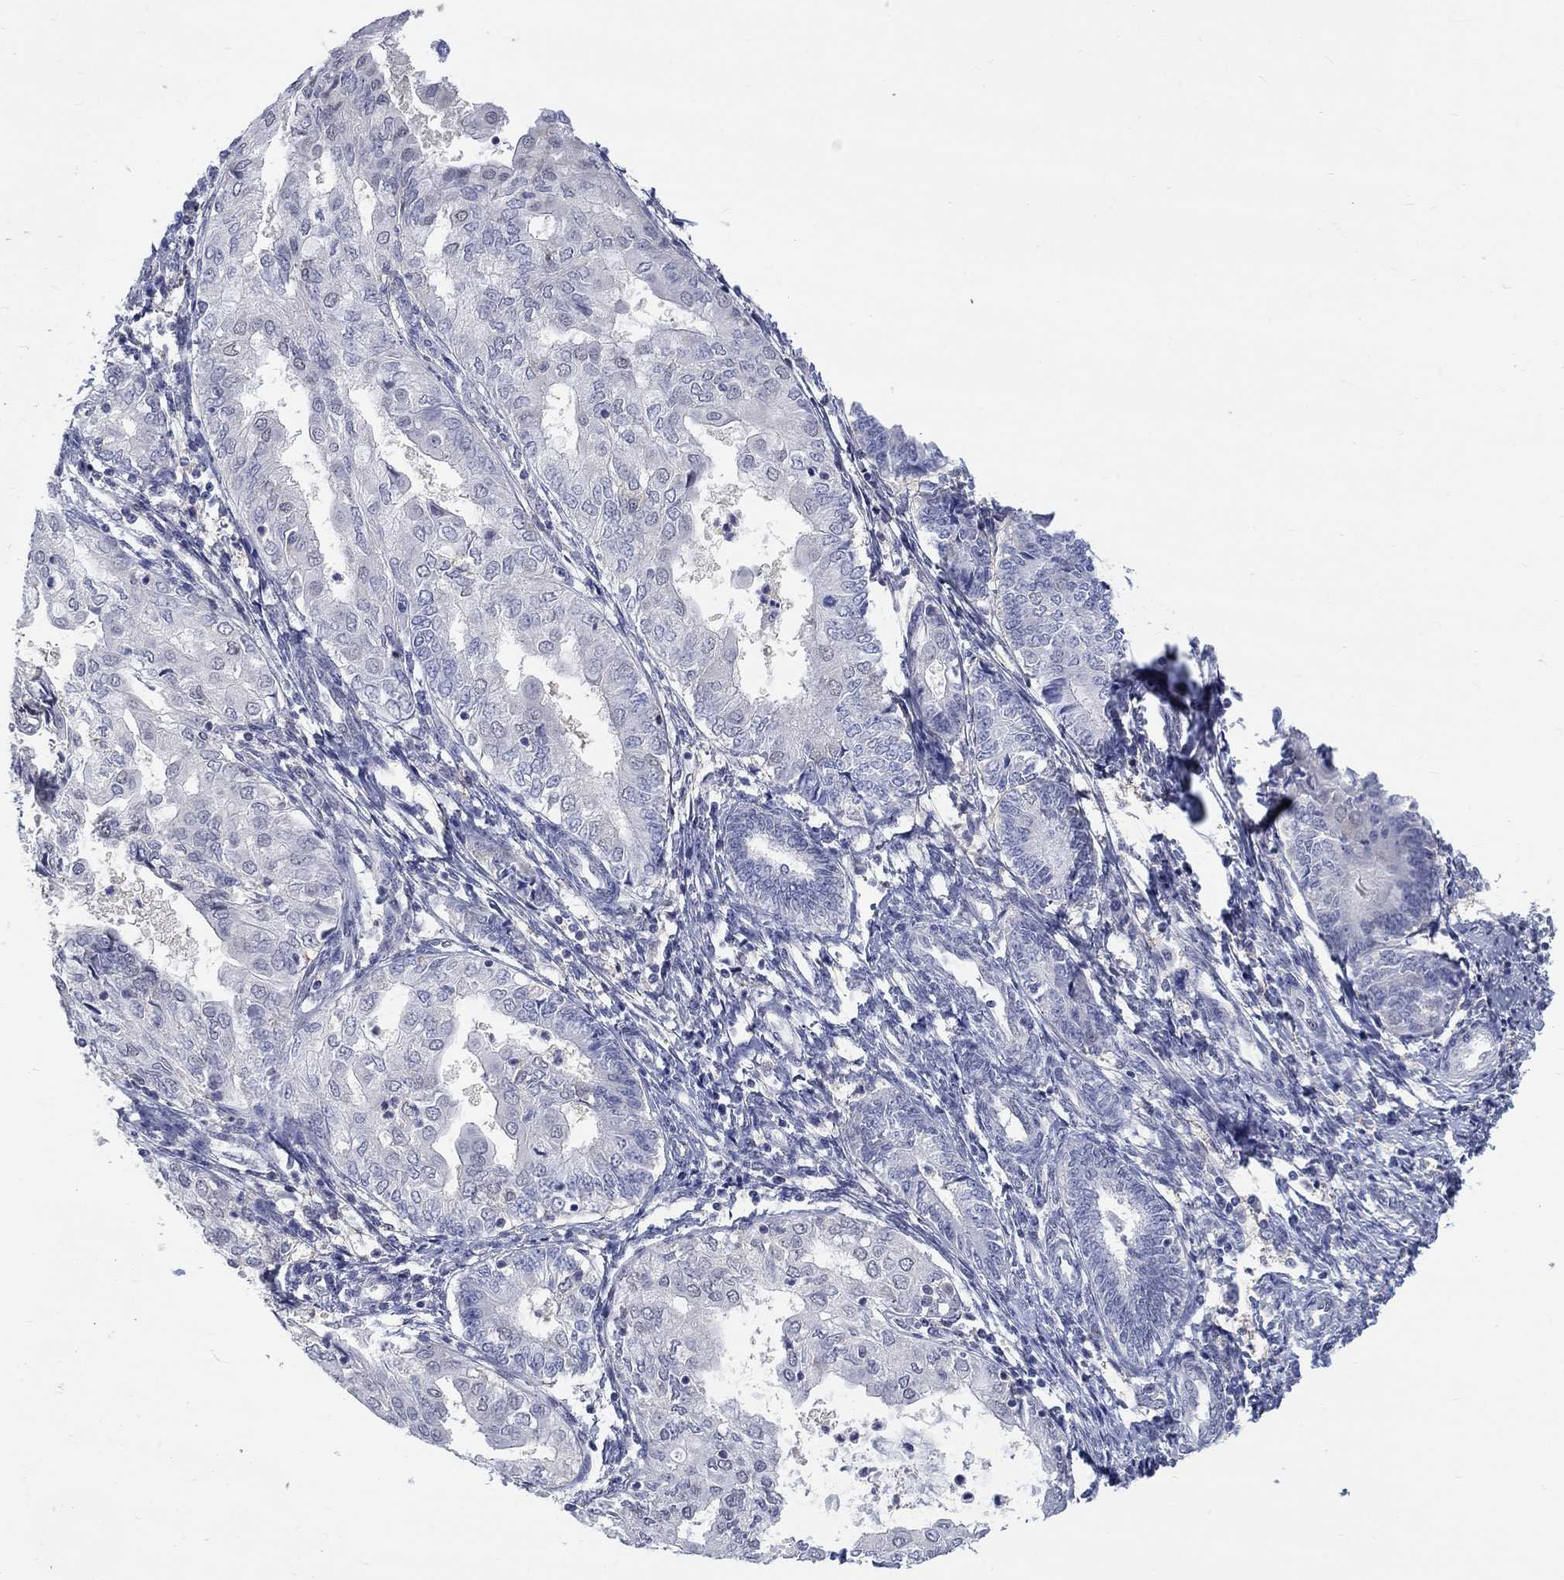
{"staining": {"intensity": "negative", "quantity": "none", "location": "none"}, "tissue": "endometrial cancer", "cell_type": "Tumor cells", "image_type": "cancer", "snomed": [{"axis": "morphology", "description": "Adenocarcinoma, NOS"}, {"axis": "topography", "description": "Endometrium"}], "caption": "The immunohistochemistry micrograph has no significant positivity in tumor cells of endometrial adenocarcinoma tissue.", "gene": "EGFLAM", "patient": {"sex": "female", "age": 68}}